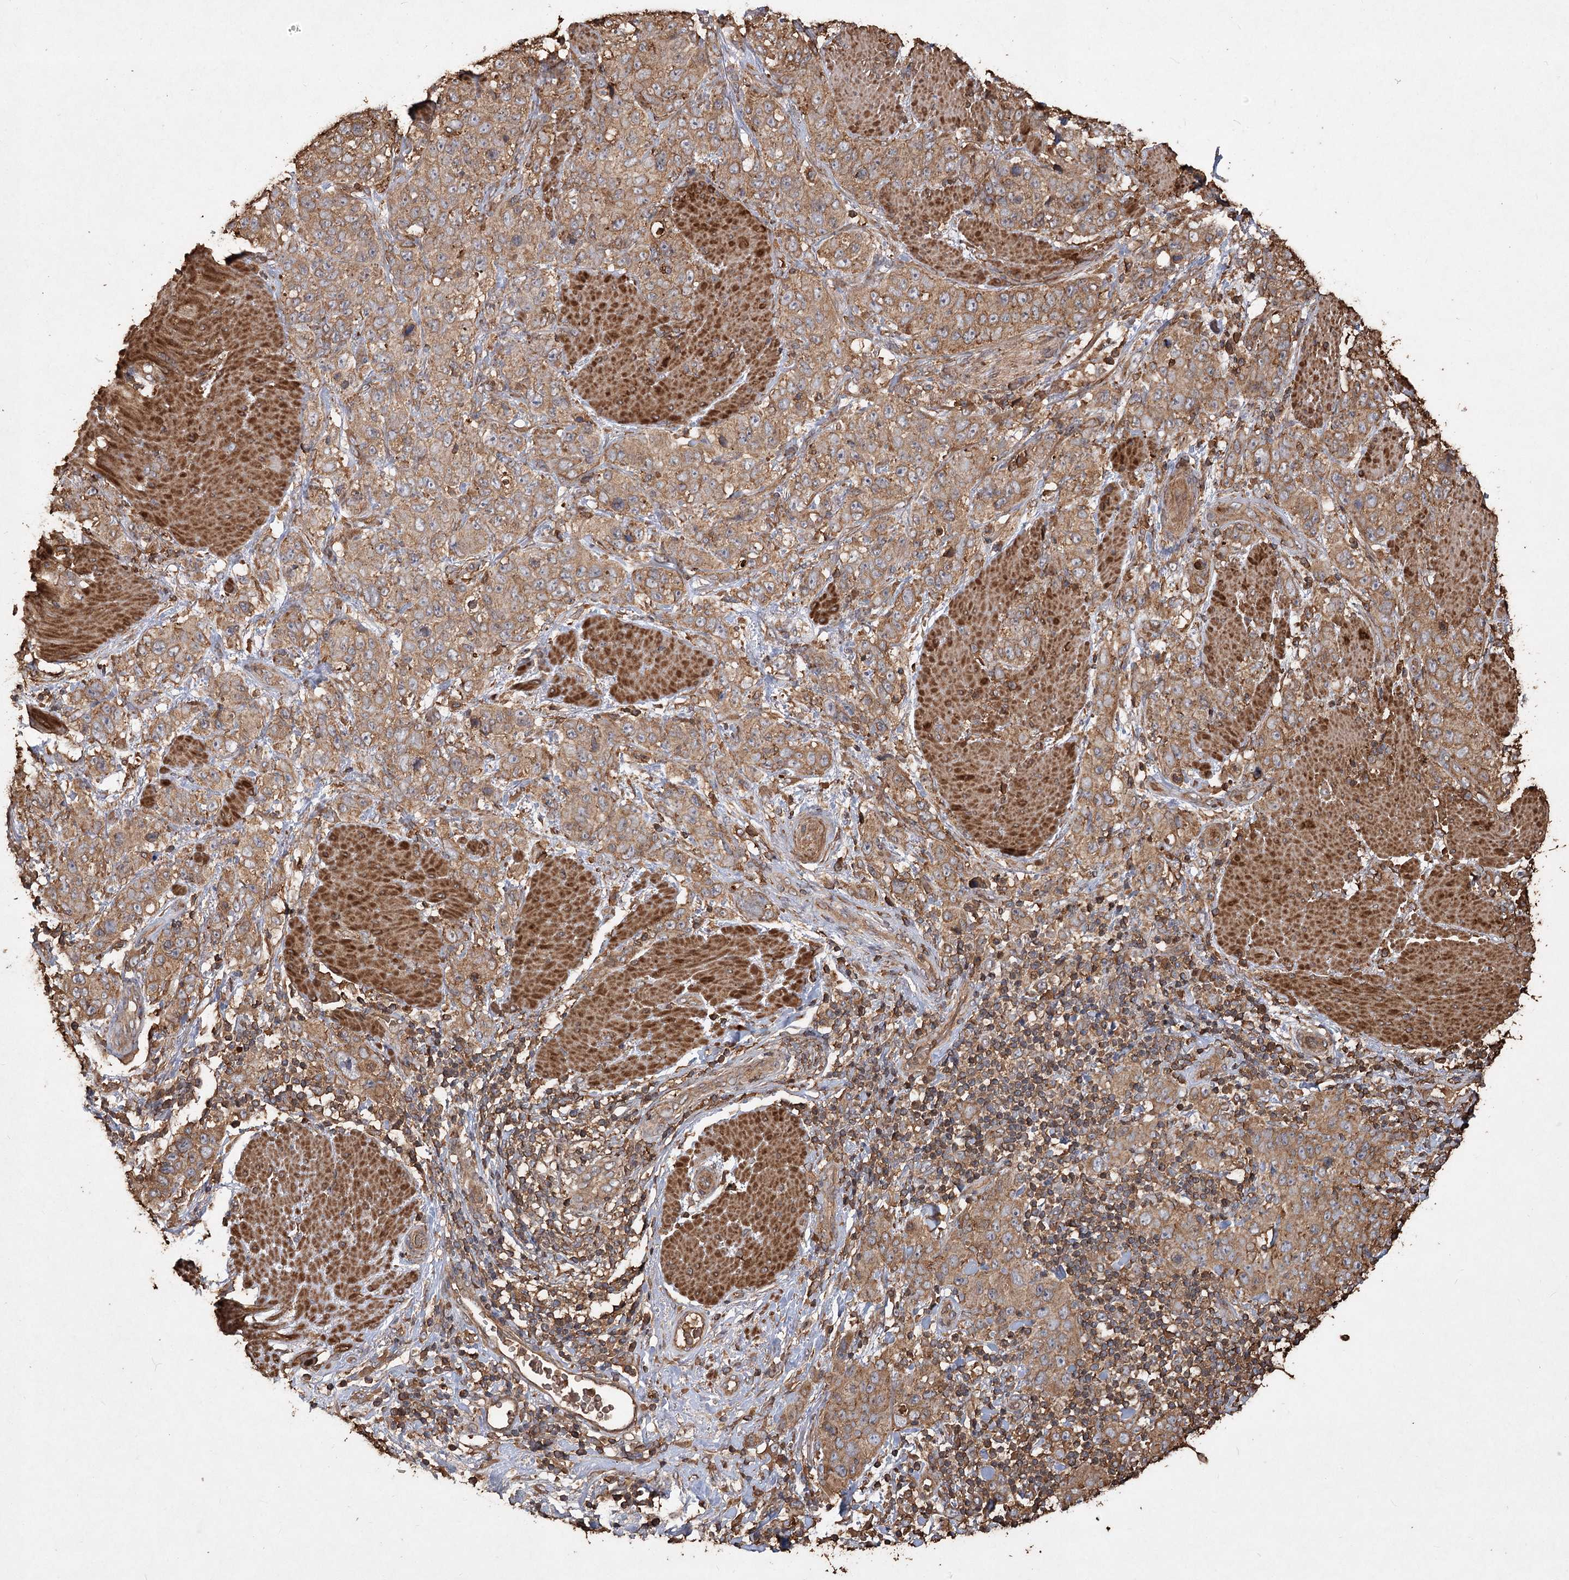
{"staining": {"intensity": "moderate", "quantity": ">75%", "location": "cytoplasmic/membranous"}, "tissue": "stomach cancer", "cell_type": "Tumor cells", "image_type": "cancer", "snomed": [{"axis": "morphology", "description": "Adenocarcinoma, NOS"}, {"axis": "topography", "description": "Stomach"}], "caption": "Protein expression analysis of human adenocarcinoma (stomach) reveals moderate cytoplasmic/membranous positivity in about >75% of tumor cells. The staining was performed using DAB (3,3'-diaminobenzidine), with brown indicating positive protein expression. Nuclei are stained blue with hematoxylin.", "gene": "PIK3C2A", "patient": {"sex": "male", "age": 48}}